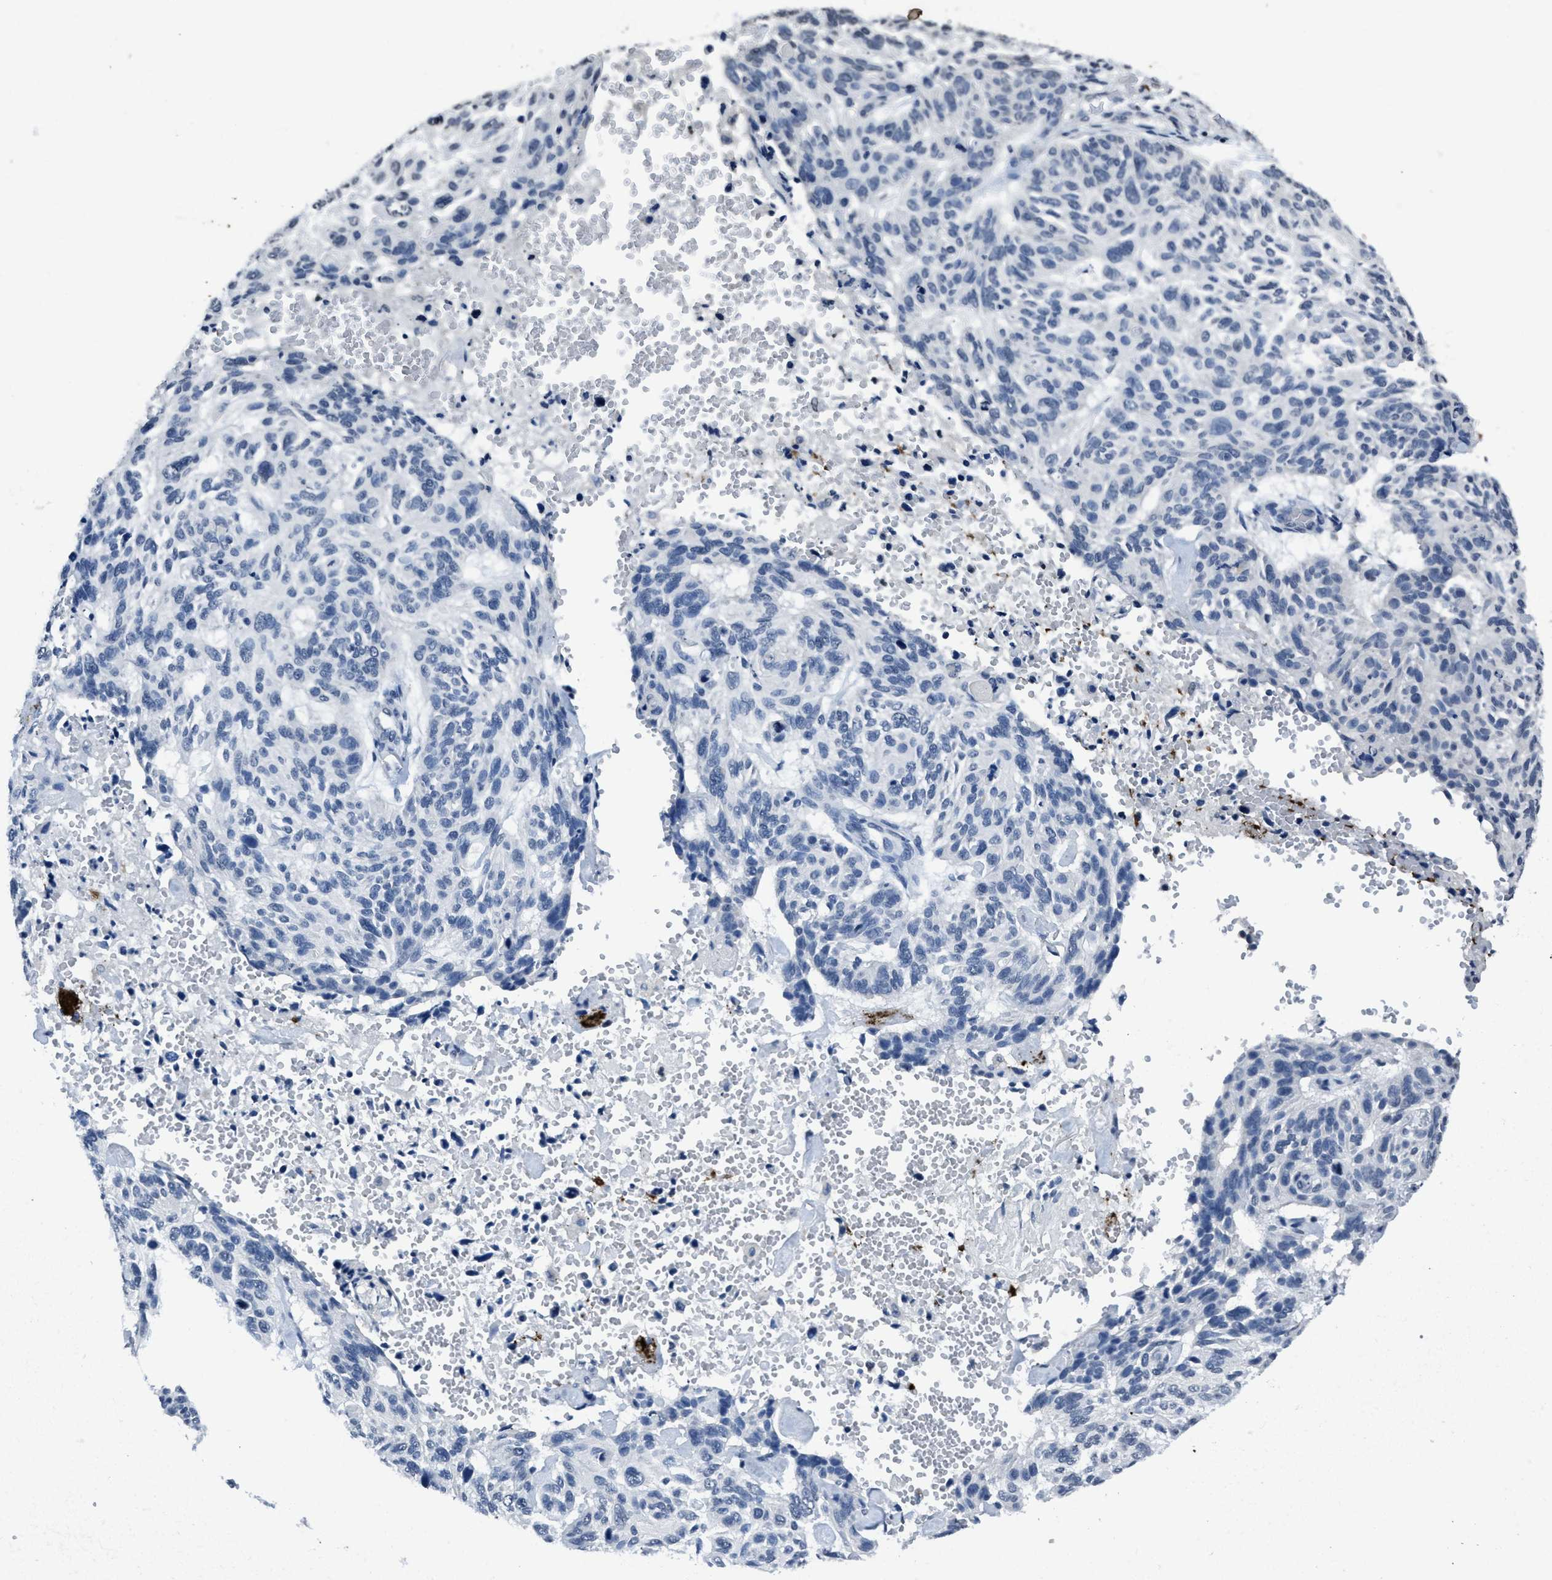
{"staining": {"intensity": "negative", "quantity": "none", "location": "none"}, "tissue": "skin cancer", "cell_type": "Tumor cells", "image_type": "cancer", "snomed": [{"axis": "morphology", "description": "Basal cell carcinoma"}, {"axis": "topography", "description": "Skin"}], "caption": "Human skin cancer (basal cell carcinoma) stained for a protein using IHC exhibits no expression in tumor cells.", "gene": "ITGA2B", "patient": {"sex": "male", "age": 85}}